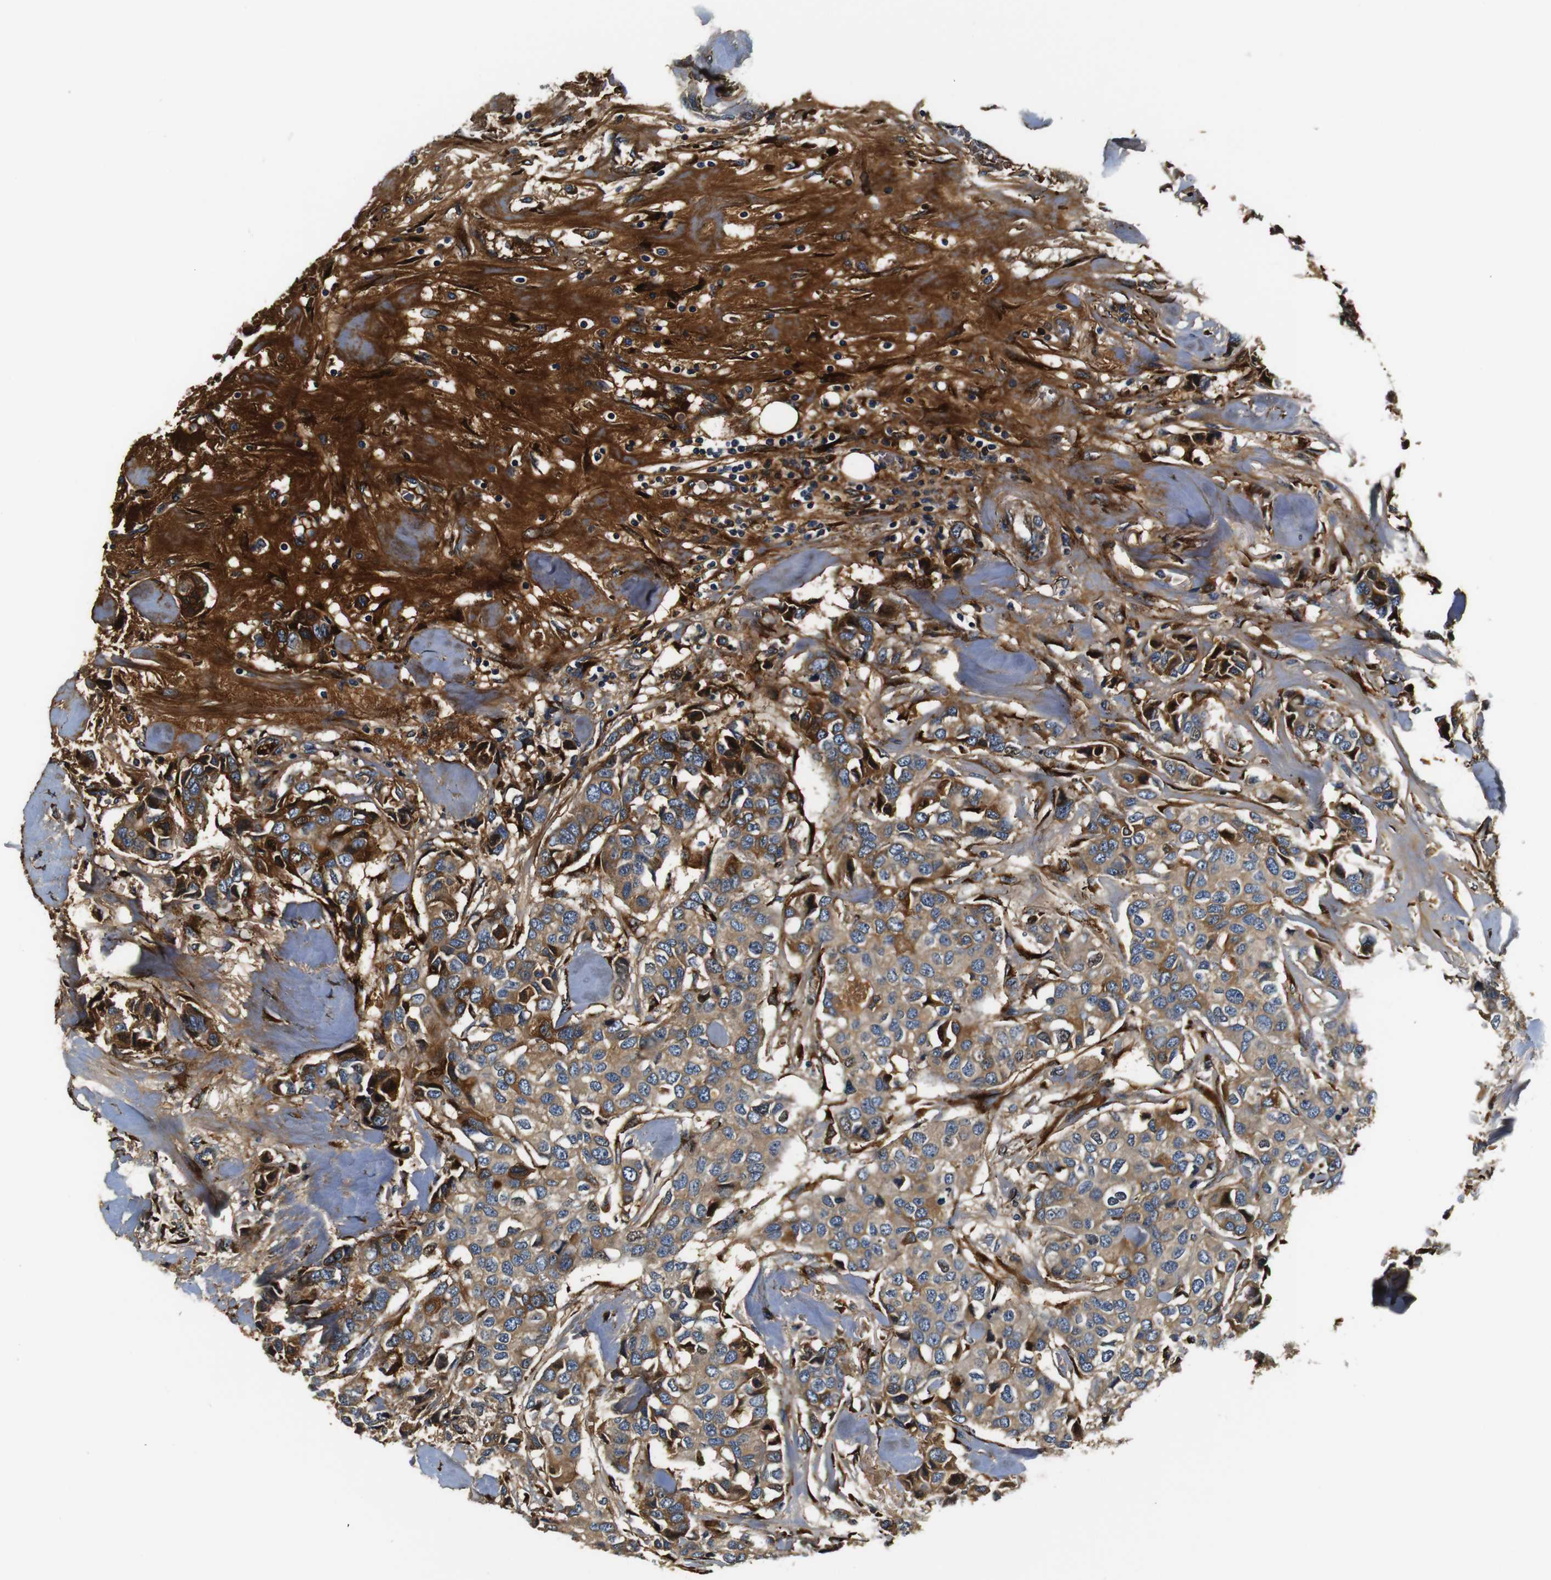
{"staining": {"intensity": "moderate", "quantity": ">75%", "location": "cytoplasmic/membranous"}, "tissue": "breast cancer", "cell_type": "Tumor cells", "image_type": "cancer", "snomed": [{"axis": "morphology", "description": "Duct carcinoma"}, {"axis": "topography", "description": "Breast"}], "caption": "Immunohistochemistry (IHC) histopathology image of breast intraductal carcinoma stained for a protein (brown), which reveals medium levels of moderate cytoplasmic/membranous expression in about >75% of tumor cells.", "gene": "COL1A1", "patient": {"sex": "female", "age": 80}}